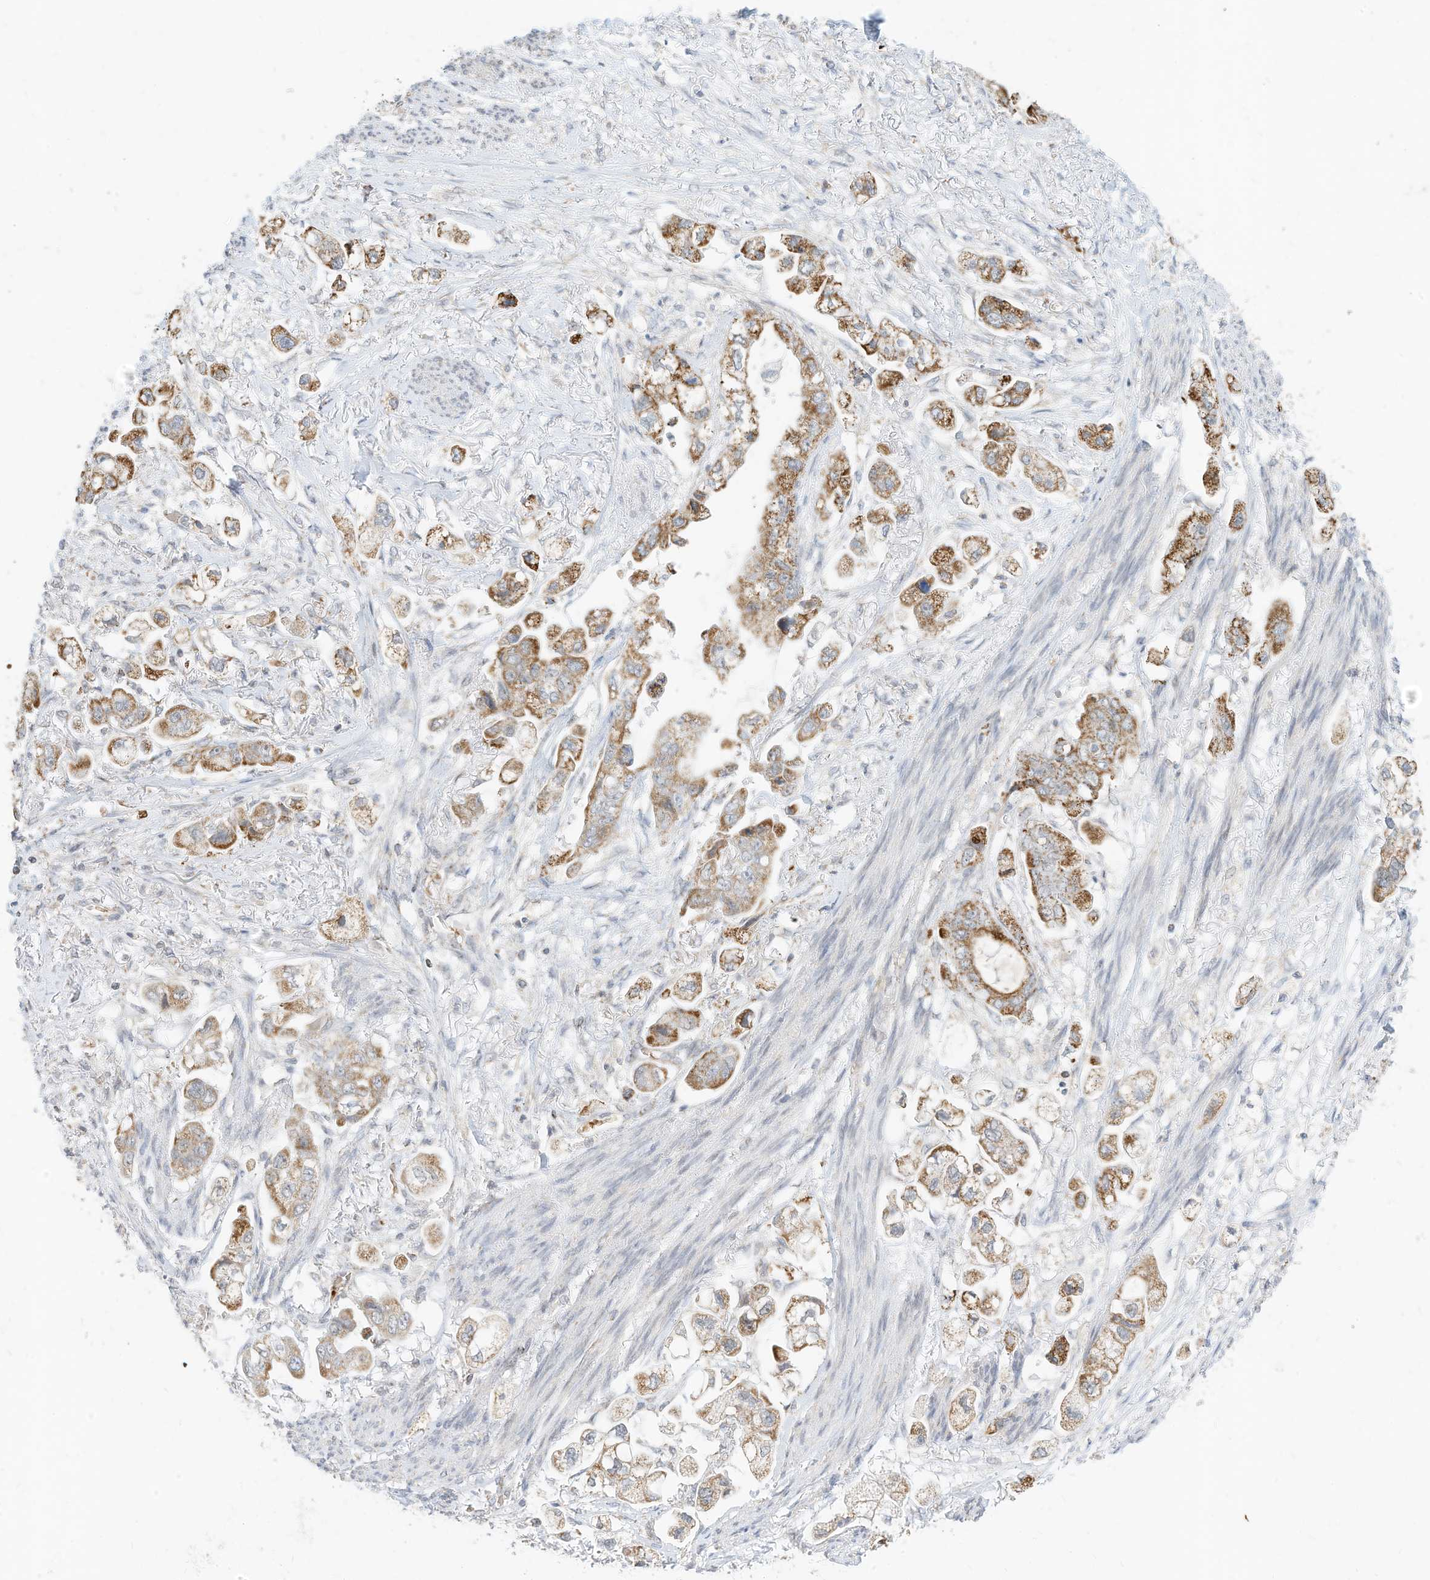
{"staining": {"intensity": "moderate", "quantity": ">75%", "location": "cytoplasmic/membranous"}, "tissue": "stomach cancer", "cell_type": "Tumor cells", "image_type": "cancer", "snomed": [{"axis": "morphology", "description": "Adenocarcinoma, NOS"}, {"axis": "topography", "description": "Stomach"}], "caption": "Brown immunohistochemical staining in human stomach adenocarcinoma demonstrates moderate cytoplasmic/membranous expression in approximately >75% of tumor cells.", "gene": "MTUS2", "patient": {"sex": "male", "age": 62}}